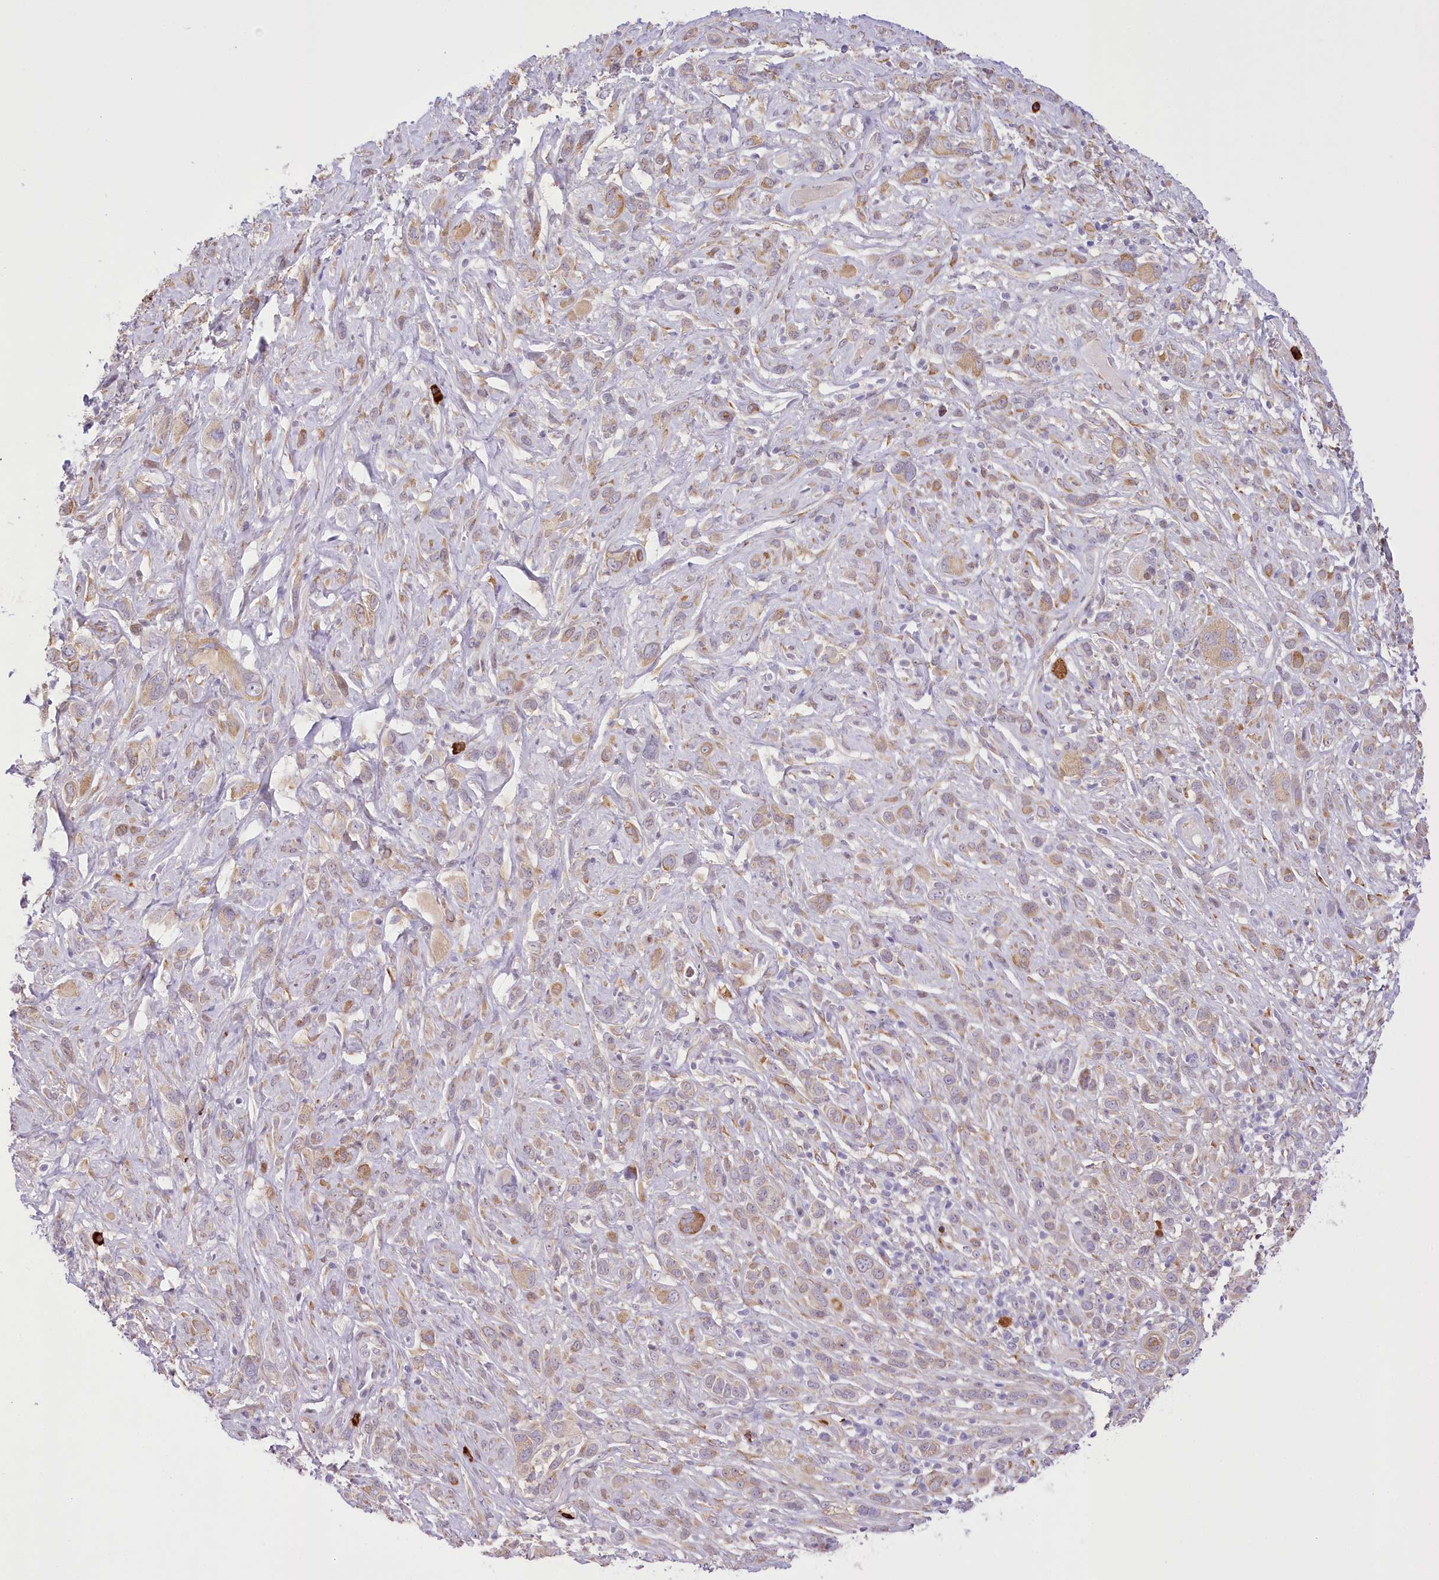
{"staining": {"intensity": "weak", "quantity": "<25%", "location": "cytoplasmic/membranous"}, "tissue": "melanoma", "cell_type": "Tumor cells", "image_type": "cancer", "snomed": [{"axis": "morphology", "description": "Malignant melanoma, NOS"}, {"axis": "topography", "description": "Skin of trunk"}], "caption": "Human malignant melanoma stained for a protein using immunohistochemistry displays no expression in tumor cells.", "gene": "NCKAP5", "patient": {"sex": "male", "age": 71}}